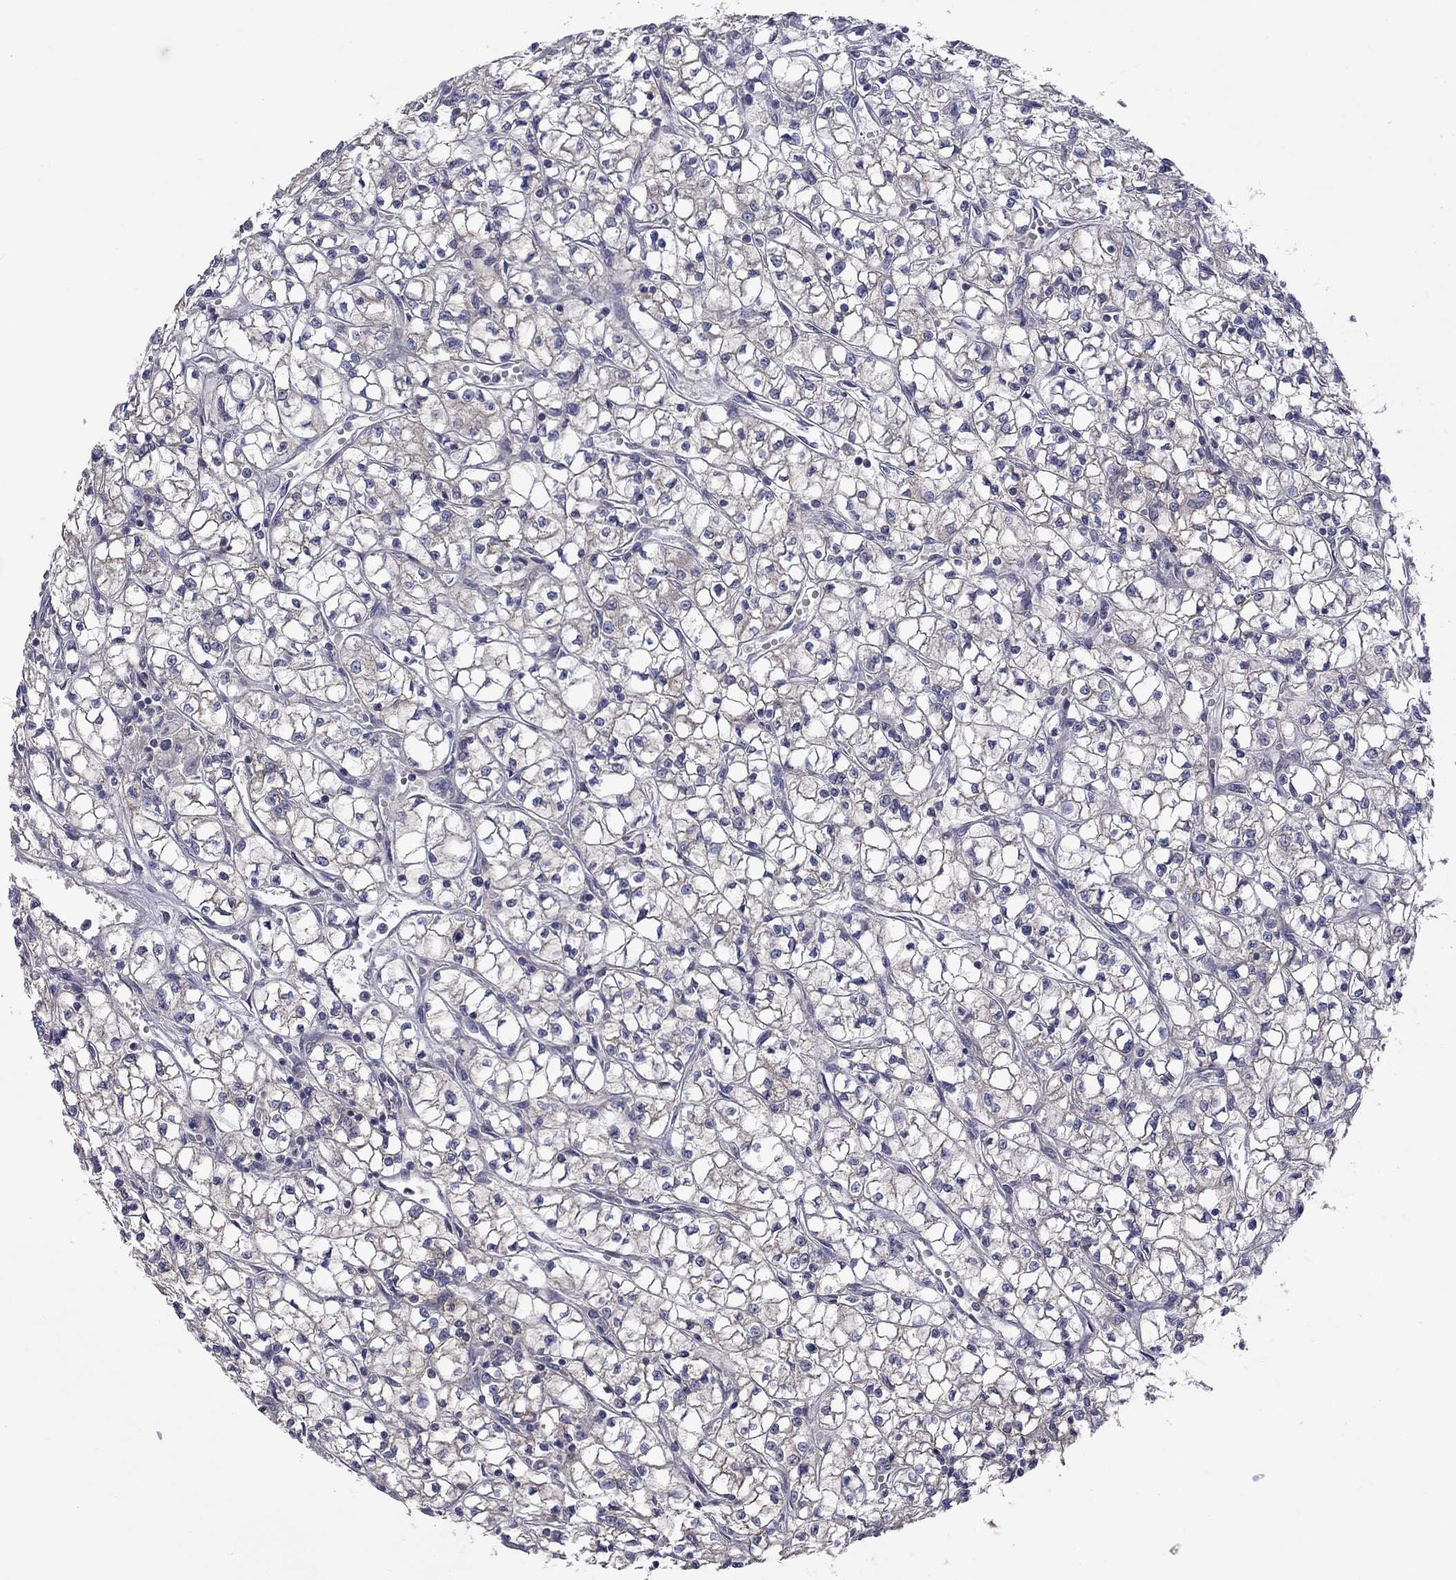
{"staining": {"intensity": "negative", "quantity": "none", "location": "none"}, "tissue": "renal cancer", "cell_type": "Tumor cells", "image_type": "cancer", "snomed": [{"axis": "morphology", "description": "Adenocarcinoma, NOS"}, {"axis": "topography", "description": "Kidney"}], "caption": "There is no significant expression in tumor cells of renal adenocarcinoma.", "gene": "SLC39A14", "patient": {"sex": "female", "age": 64}}